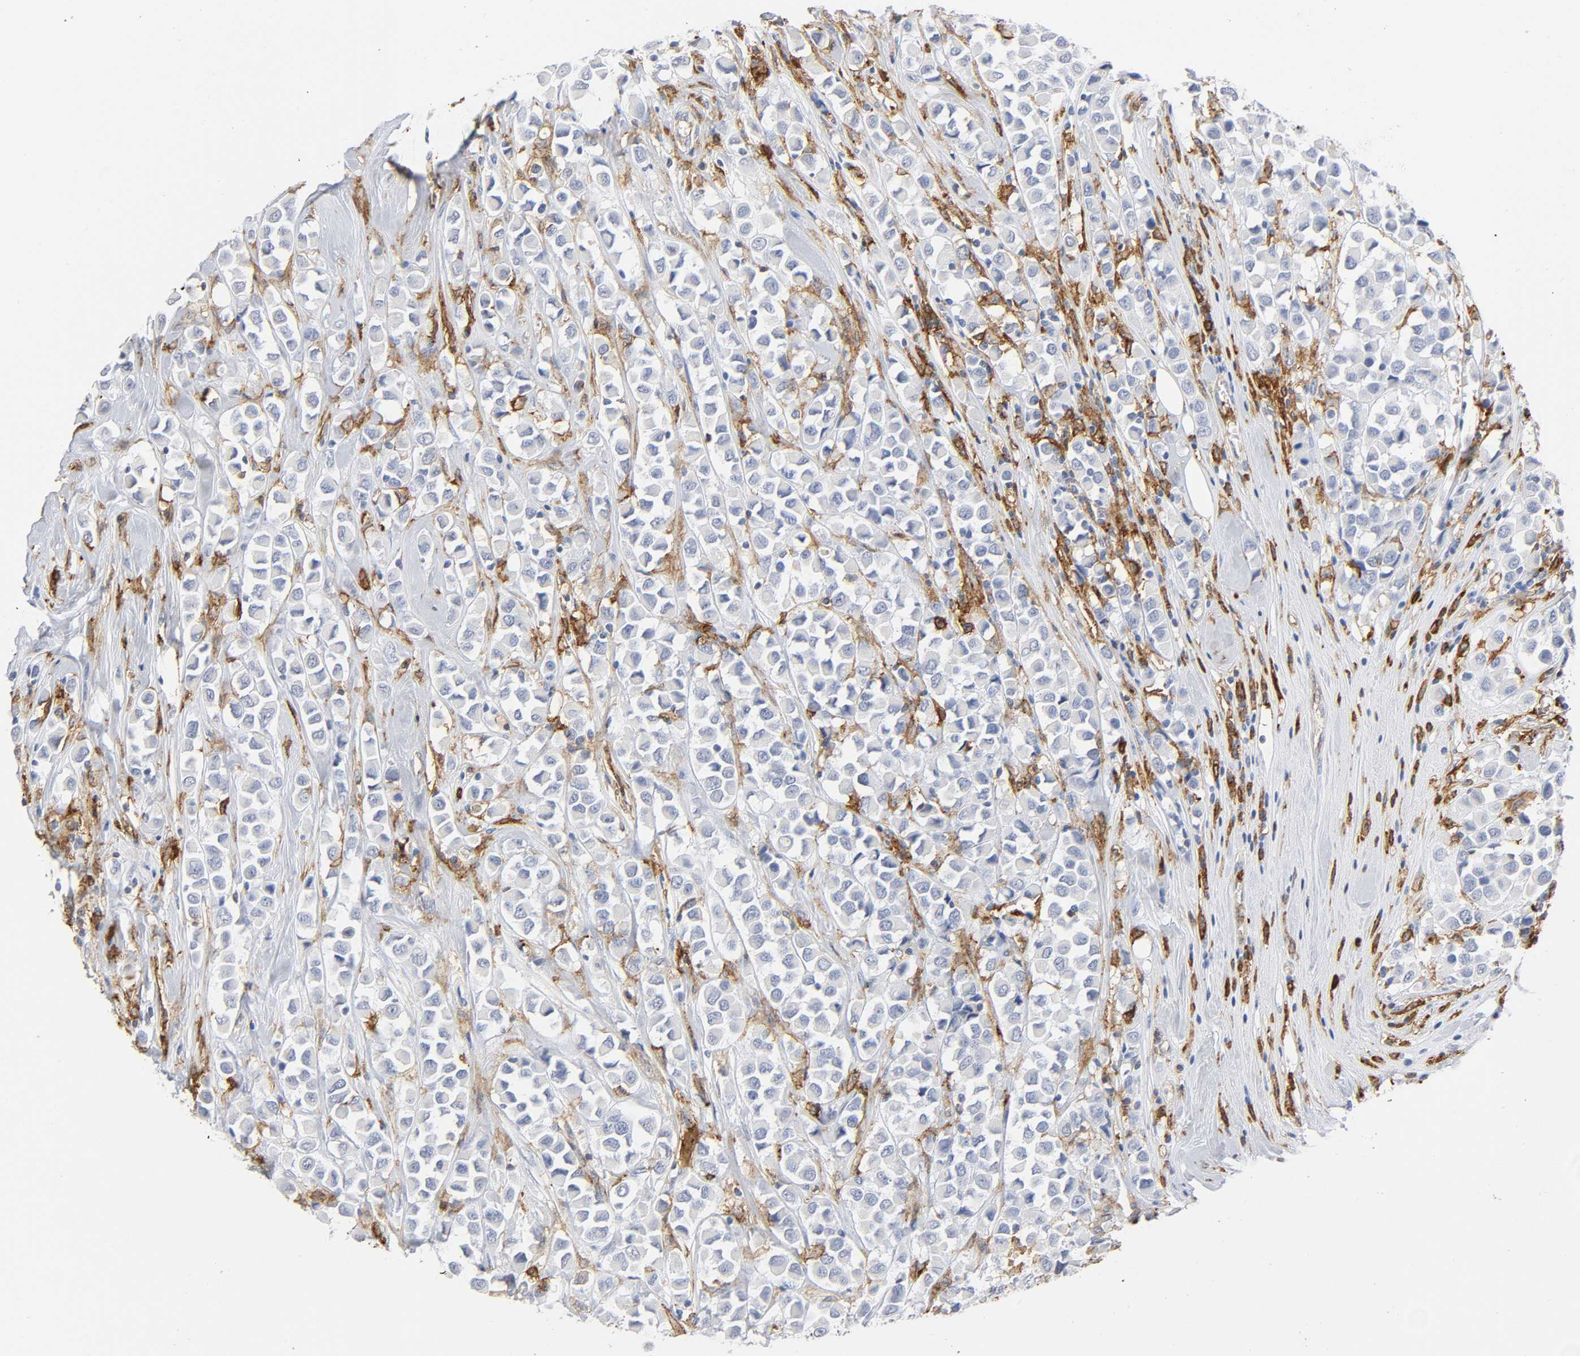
{"staining": {"intensity": "negative", "quantity": "none", "location": "none"}, "tissue": "breast cancer", "cell_type": "Tumor cells", "image_type": "cancer", "snomed": [{"axis": "morphology", "description": "Duct carcinoma"}, {"axis": "topography", "description": "Breast"}], "caption": "Tumor cells are negative for protein expression in human breast invasive ductal carcinoma. (DAB (3,3'-diaminobenzidine) immunohistochemistry (IHC) visualized using brightfield microscopy, high magnification).", "gene": "LYN", "patient": {"sex": "female", "age": 61}}